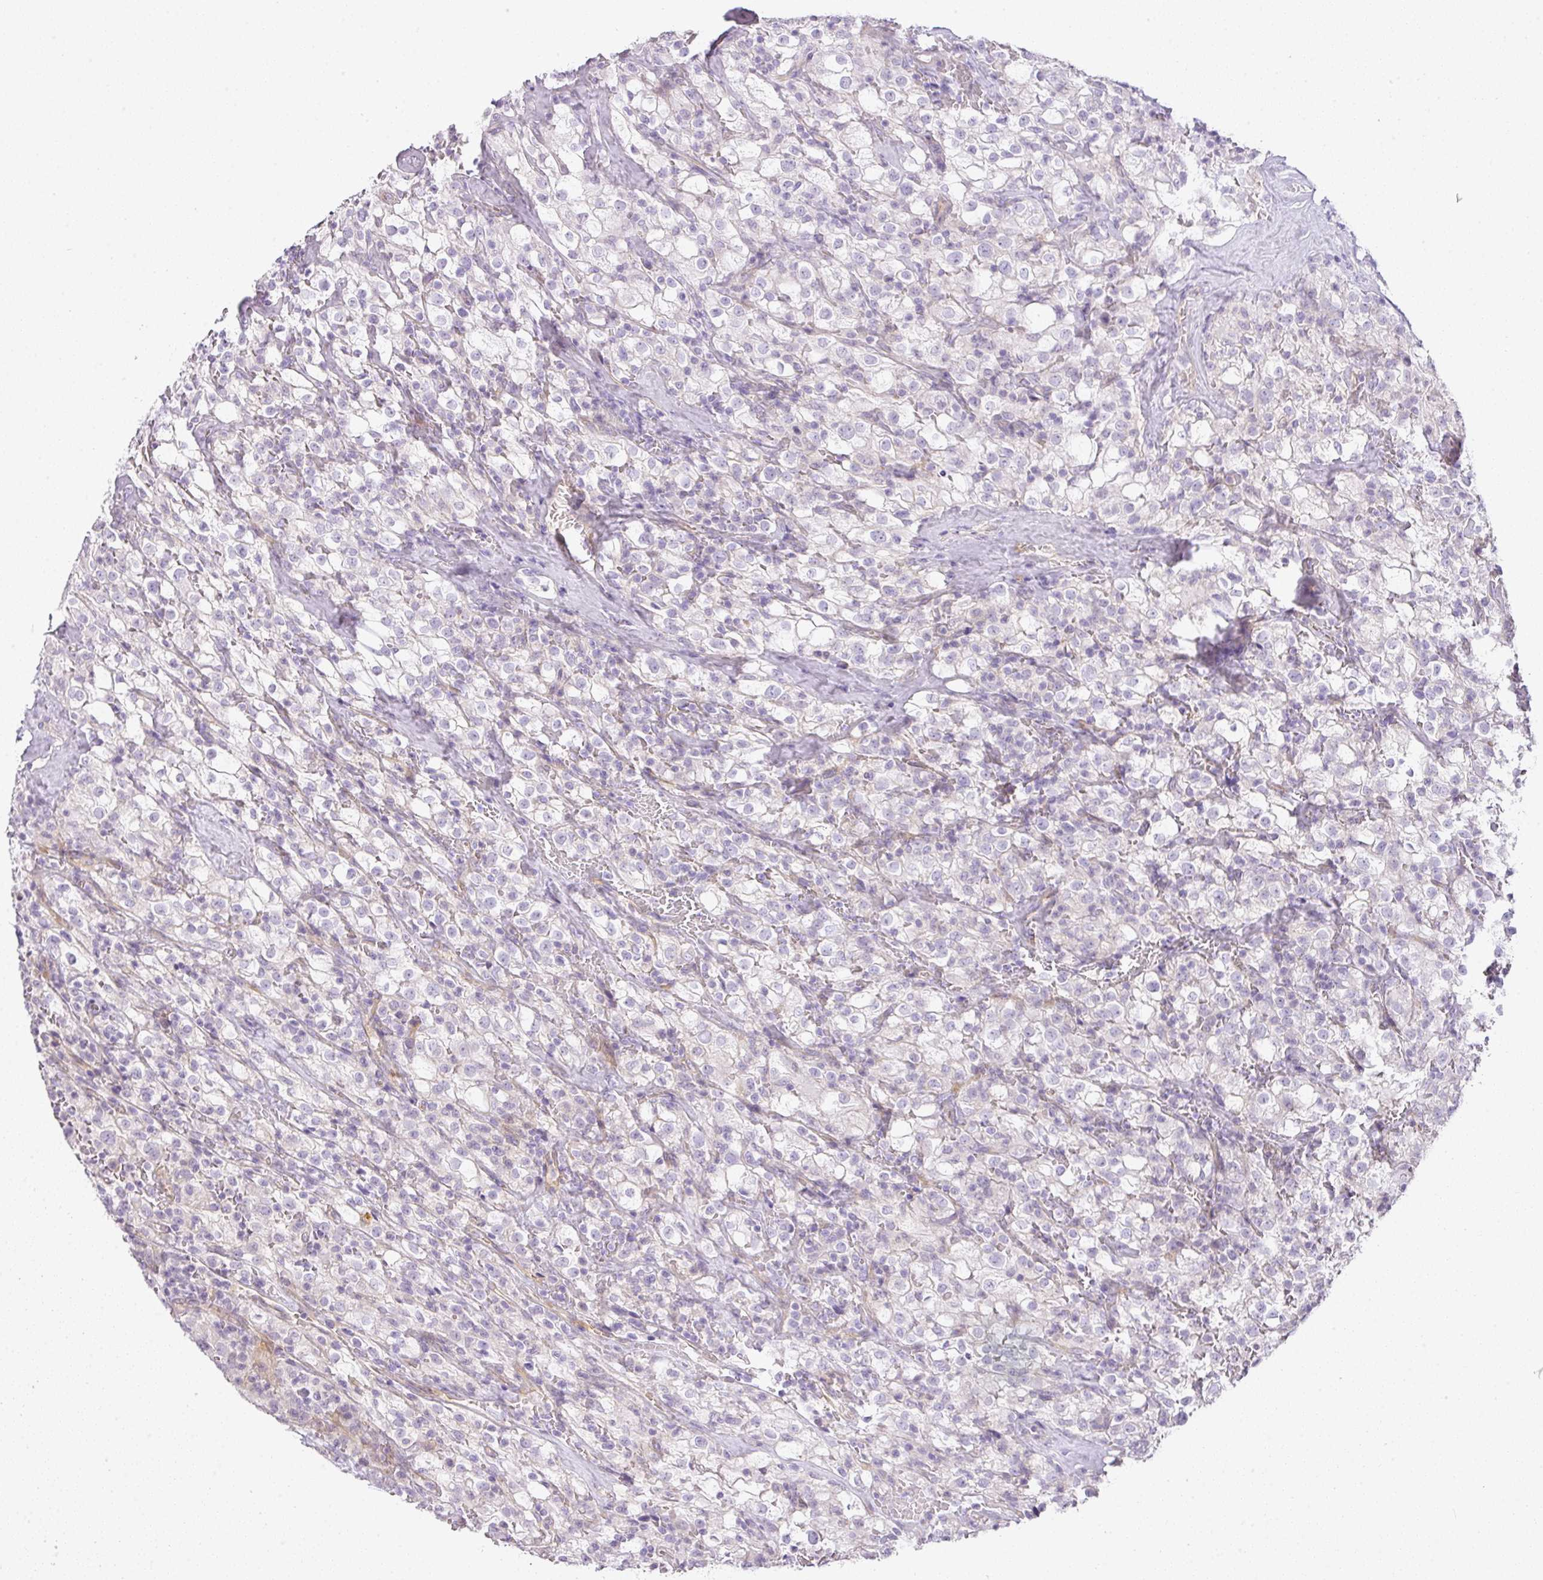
{"staining": {"intensity": "negative", "quantity": "none", "location": "none"}, "tissue": "renal cancer", "cell_type": "Tumor cells", "image_type": "cancer", "snomed": [{"axis": "morphology", "description": "Adenocarcinoma, NOS"}, {"axis": "topography", "description": "Kidney"}], "caption": "Renal adenocarcinoma stained for a protein using immunohistochemistry (IHC) displays no staining tumor cells.", "gene": "RAX2", "patient": {"sex": "female", "age": 74}}